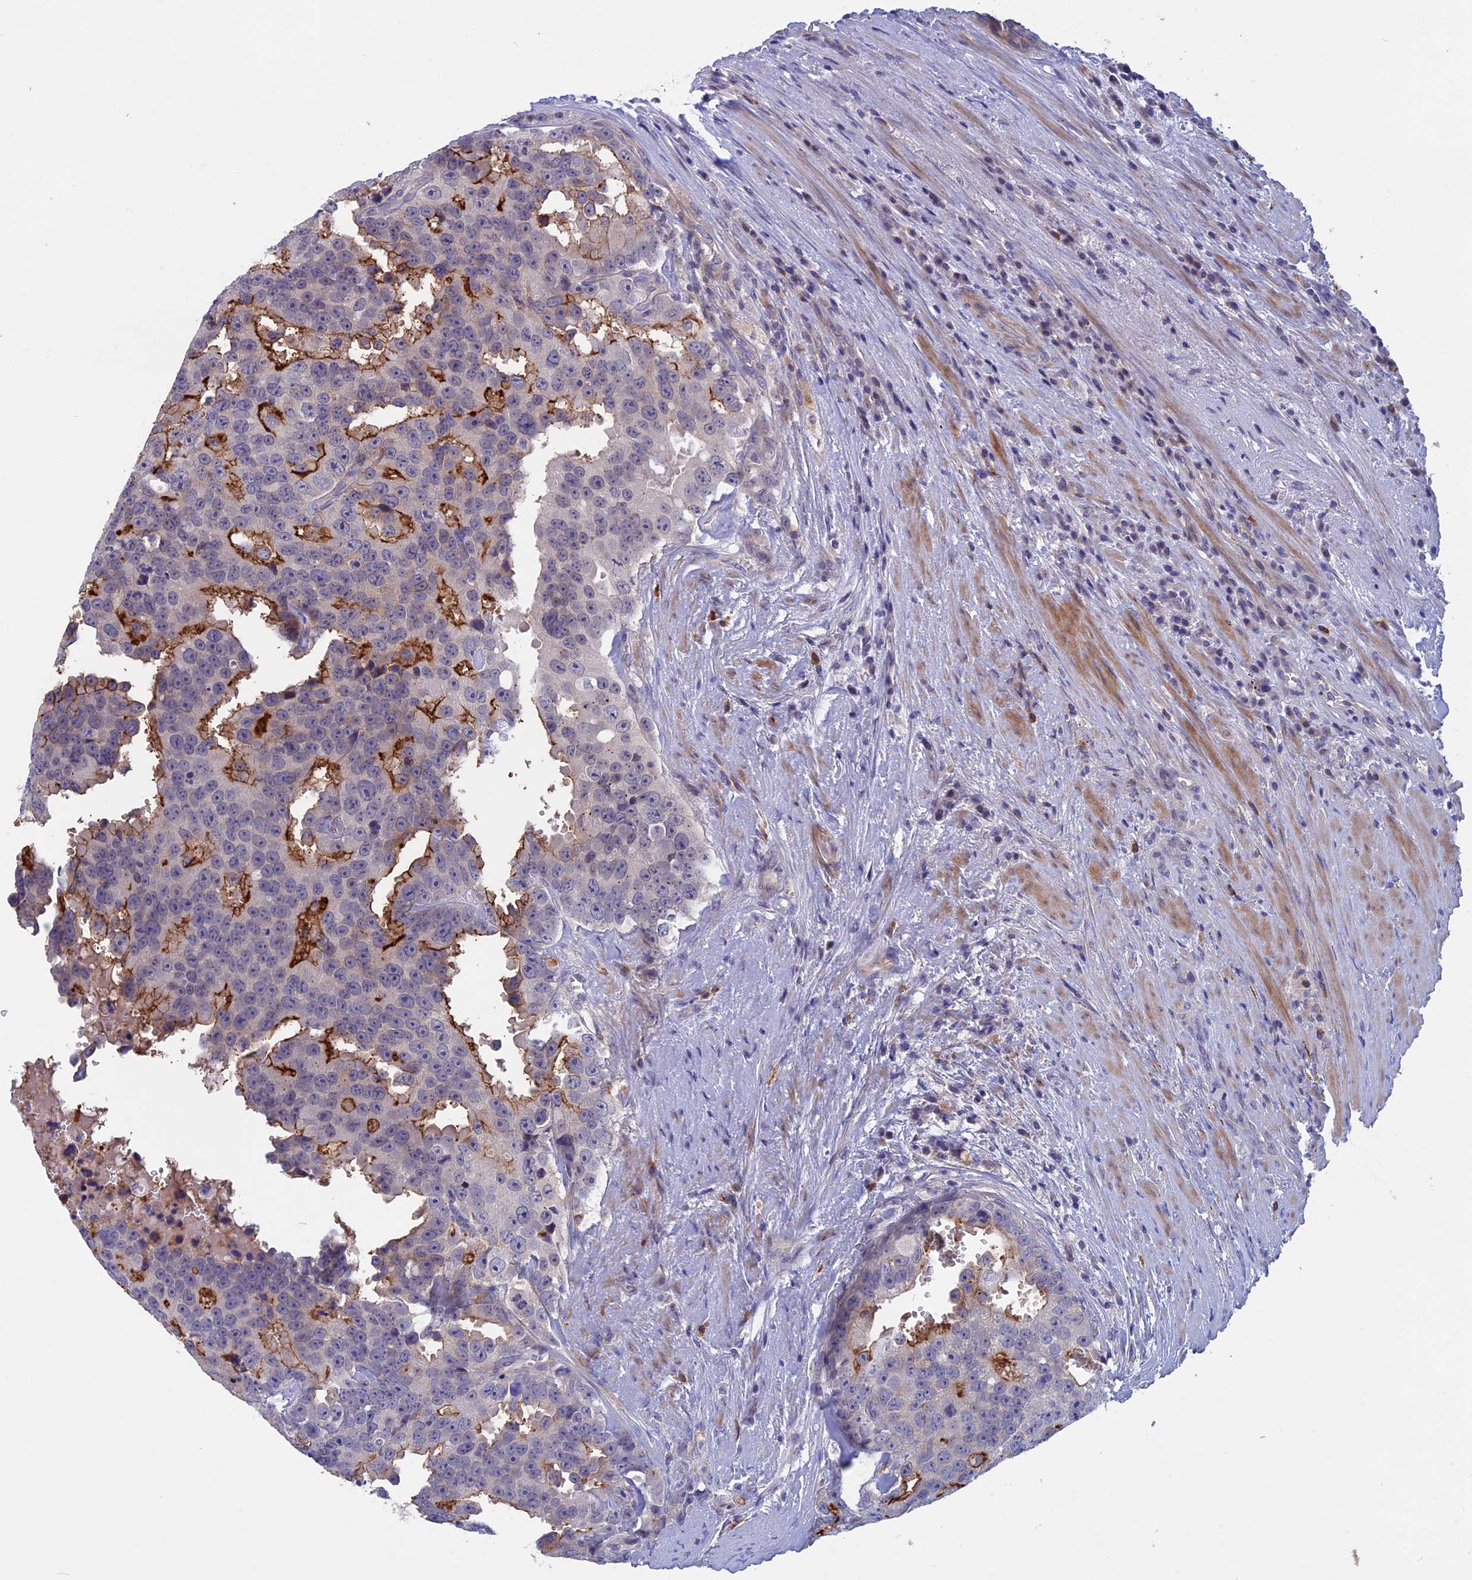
{"staining": {"intensity": "strong", "quantity": "25%-75%", "location": "cytoplasmic/membranous"}, "tissue": "prostate cancer", "cell_type": "Tumor cells", "image_type": "cancer", "snomed": [{"axis": "morphology", "description": "Adenocarcinoma, High grade"}, {"axis": "topography", "description": "Prostate"}], "caption": "IHC (DAB (3,3'-diaminobenzidine)) staining of adenocarcinoma (high-grade) (prostate) displays strong cytoplasmic/membranous protein staining in approximately 25%-75% of tumor cells.", "gene": "SLC2A6", "patient": {"sex": "male", "age": 71}}